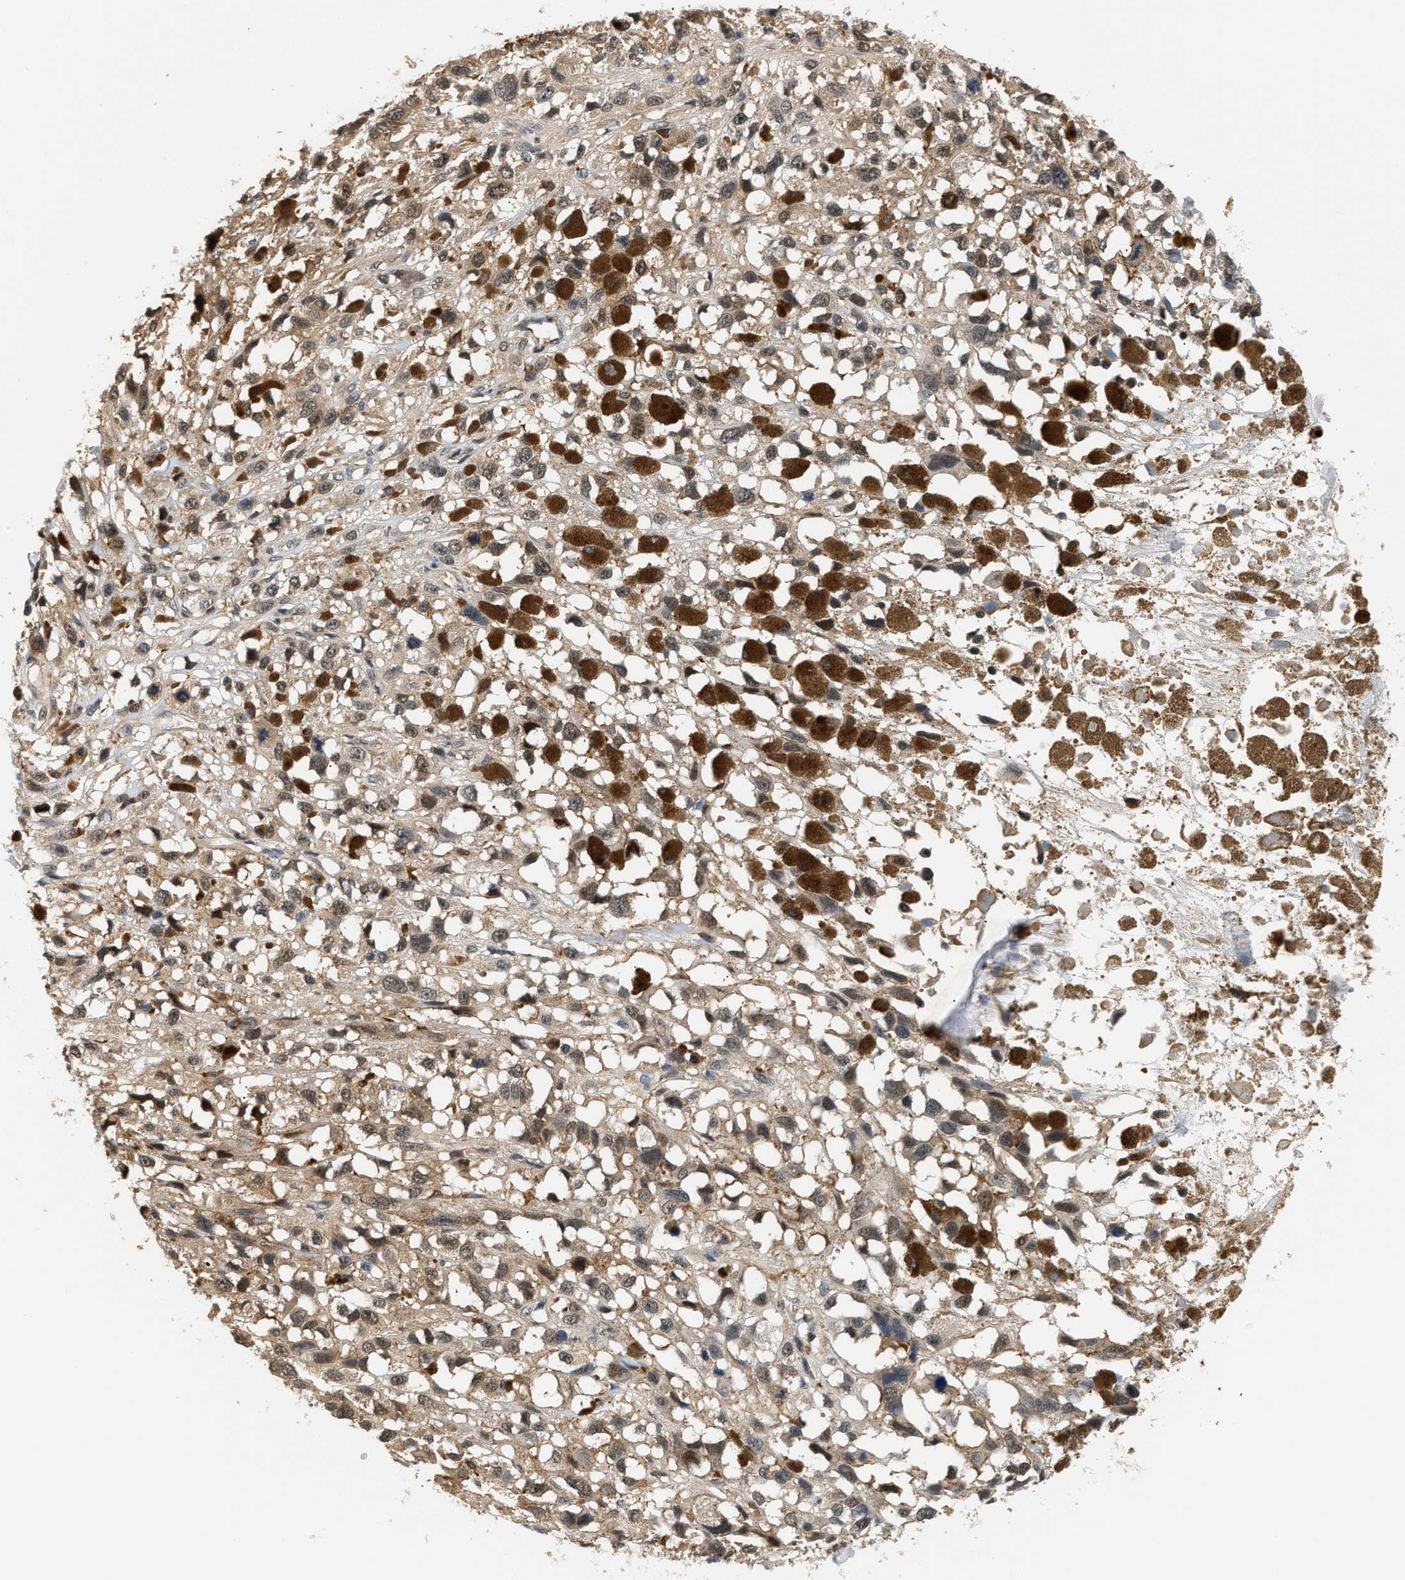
{"staining": {"intensity": "weak", "quantity": ">75%", "location": "cytoplasmic/membranous,nuclear"}, "tissue": "melanoma", "cell_type": "Tumor cells", "image_type": "cancer", "snomed": [{"axis": "morphology", "description": "Malignant melanoma, Metastatic site"}, {"axis": "topography", "description": "Lymph node"}], "caption": "A high-resolution micrograph shows IHC staining of melanoma, which shows weak cytoplasmic/membranous and nuclear expression in about >75% of tumor cells.", "gene": "LARP6", "patient": {"sex": "male", "age": 59}}